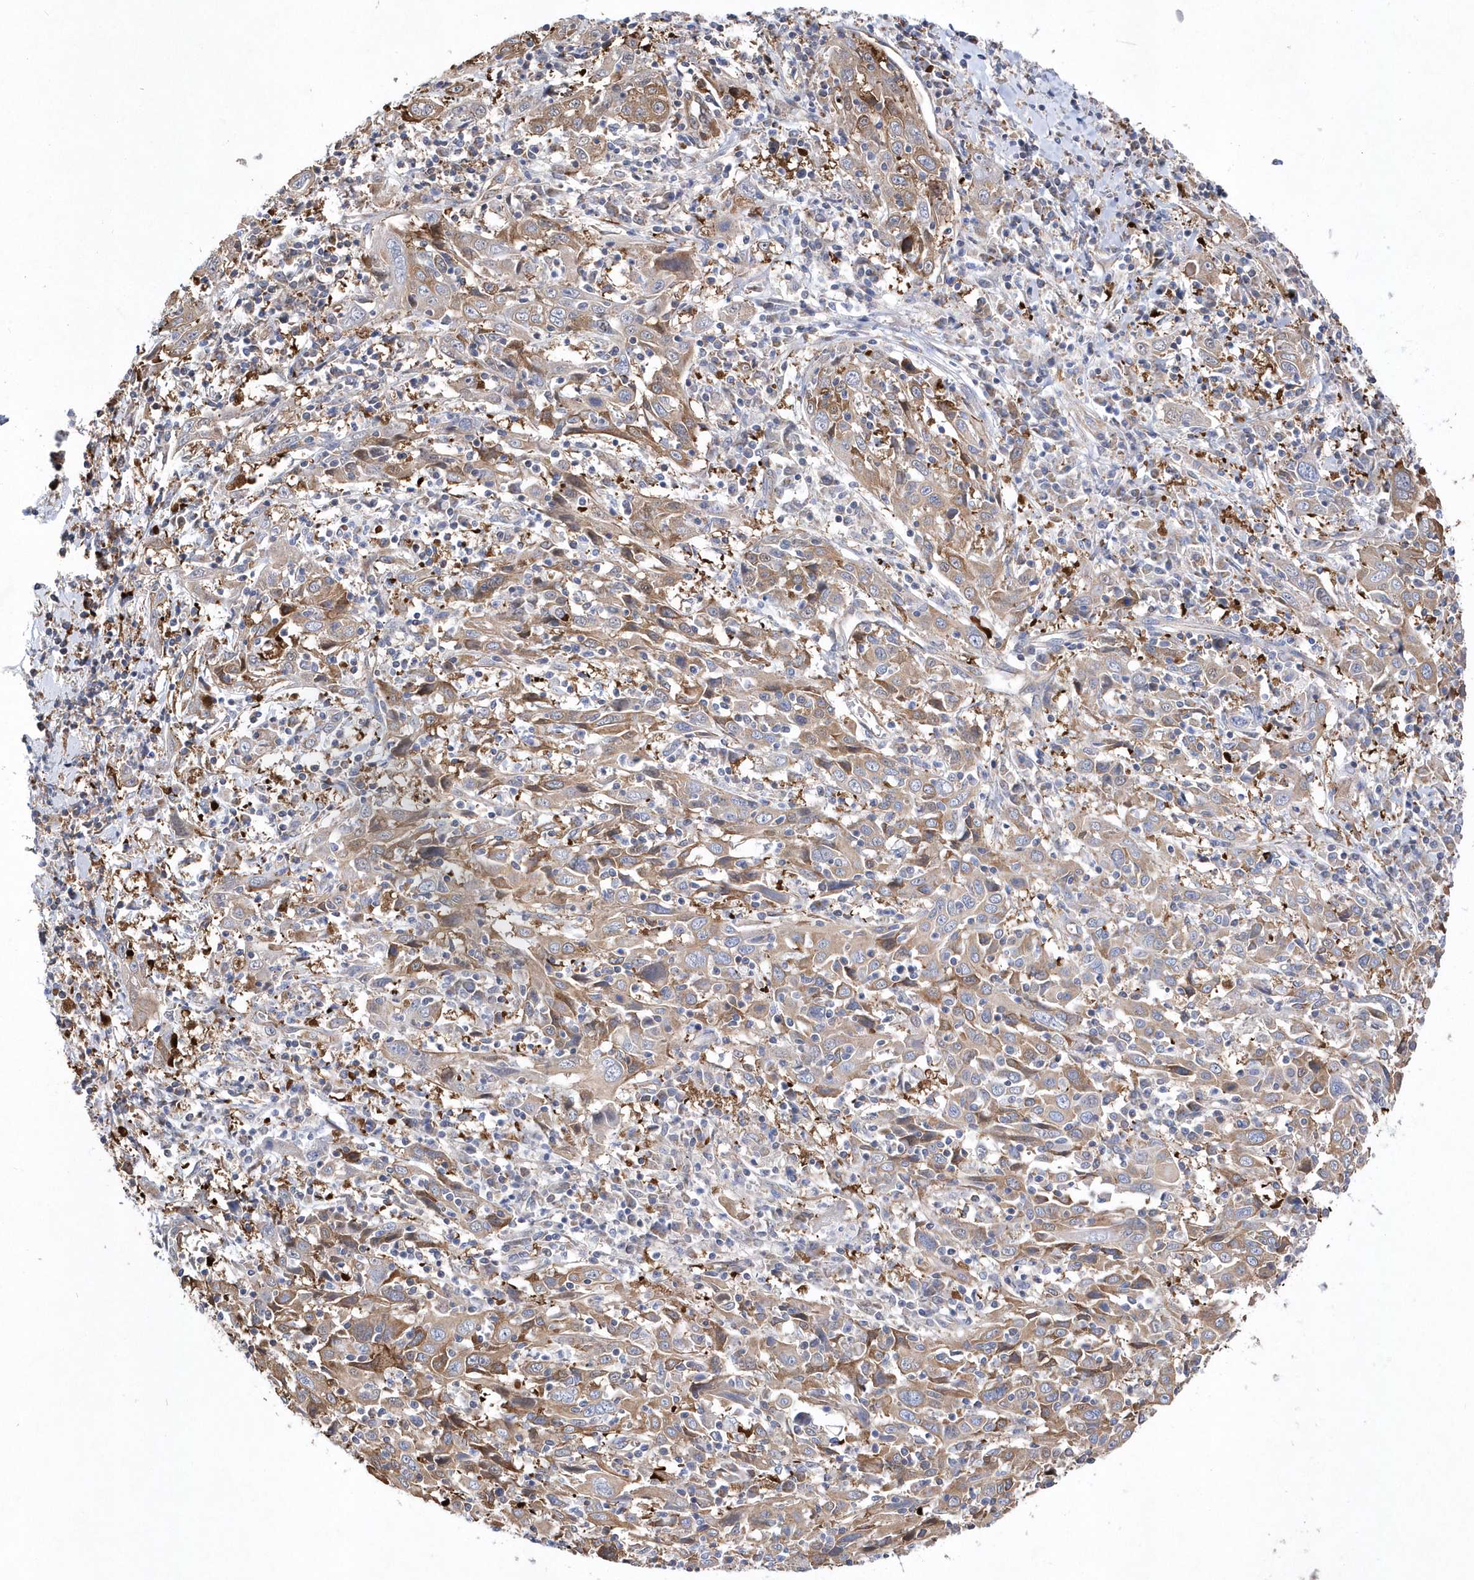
{"staining": {"intensity": "moderate", "quantity": ">75%", "location": "cytoplasmic/membranous"}, "tissue": "cervical cancer", "cell_type": "Tumor cells", "image_type": "cancer", "snomed": [{"axis": "morphology", "description": "Squamous cell carcinoma, NOS"}, {"axis": "topography", "description": "Cervix"}], "caption": "Moderate cytoplasmic/membranous positivity is seen in approximately >75% of tumor cells in cervical squamous cell carcinoma.", "gene": "JKAMP", "patient": {"sex": "female", "age": 46}}